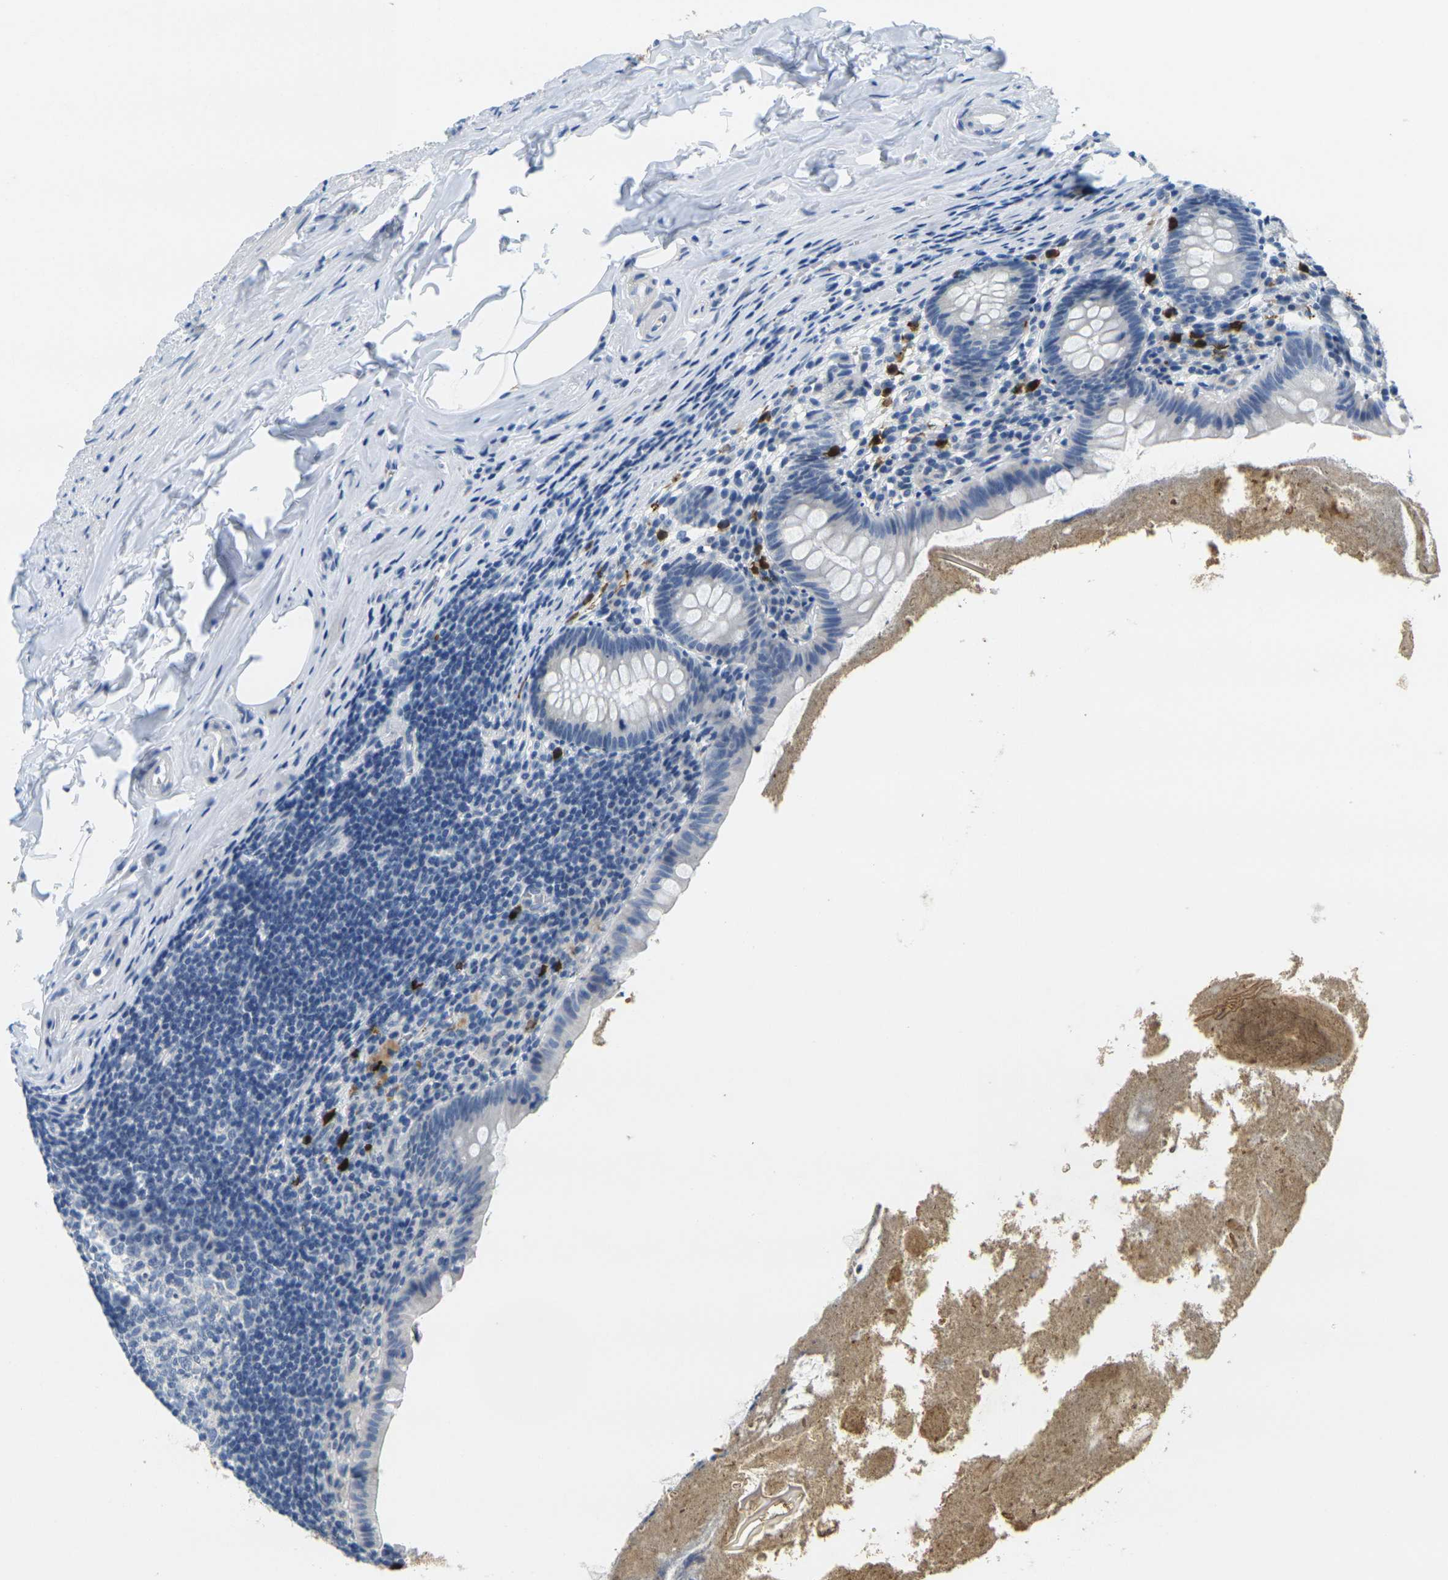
{"staining": {"intensity": "negative", "quantity": "none", "location": "none"}, "tissue": "appendix", "cell_type": "Glandular cells", "image_type": "normal", "snomed": [{"axis": "morphology", "description": "Normal tissue, NOS"}, {"axis": "topography", "description": "Appendix"}], "caption": "High power microscopy photomicrograph of an immunohistochemistry image of benign appendix, revealing no significant expression in glandular cells.", "gene": "GPR15", "patient": {"sex": "male", "age": 52}}